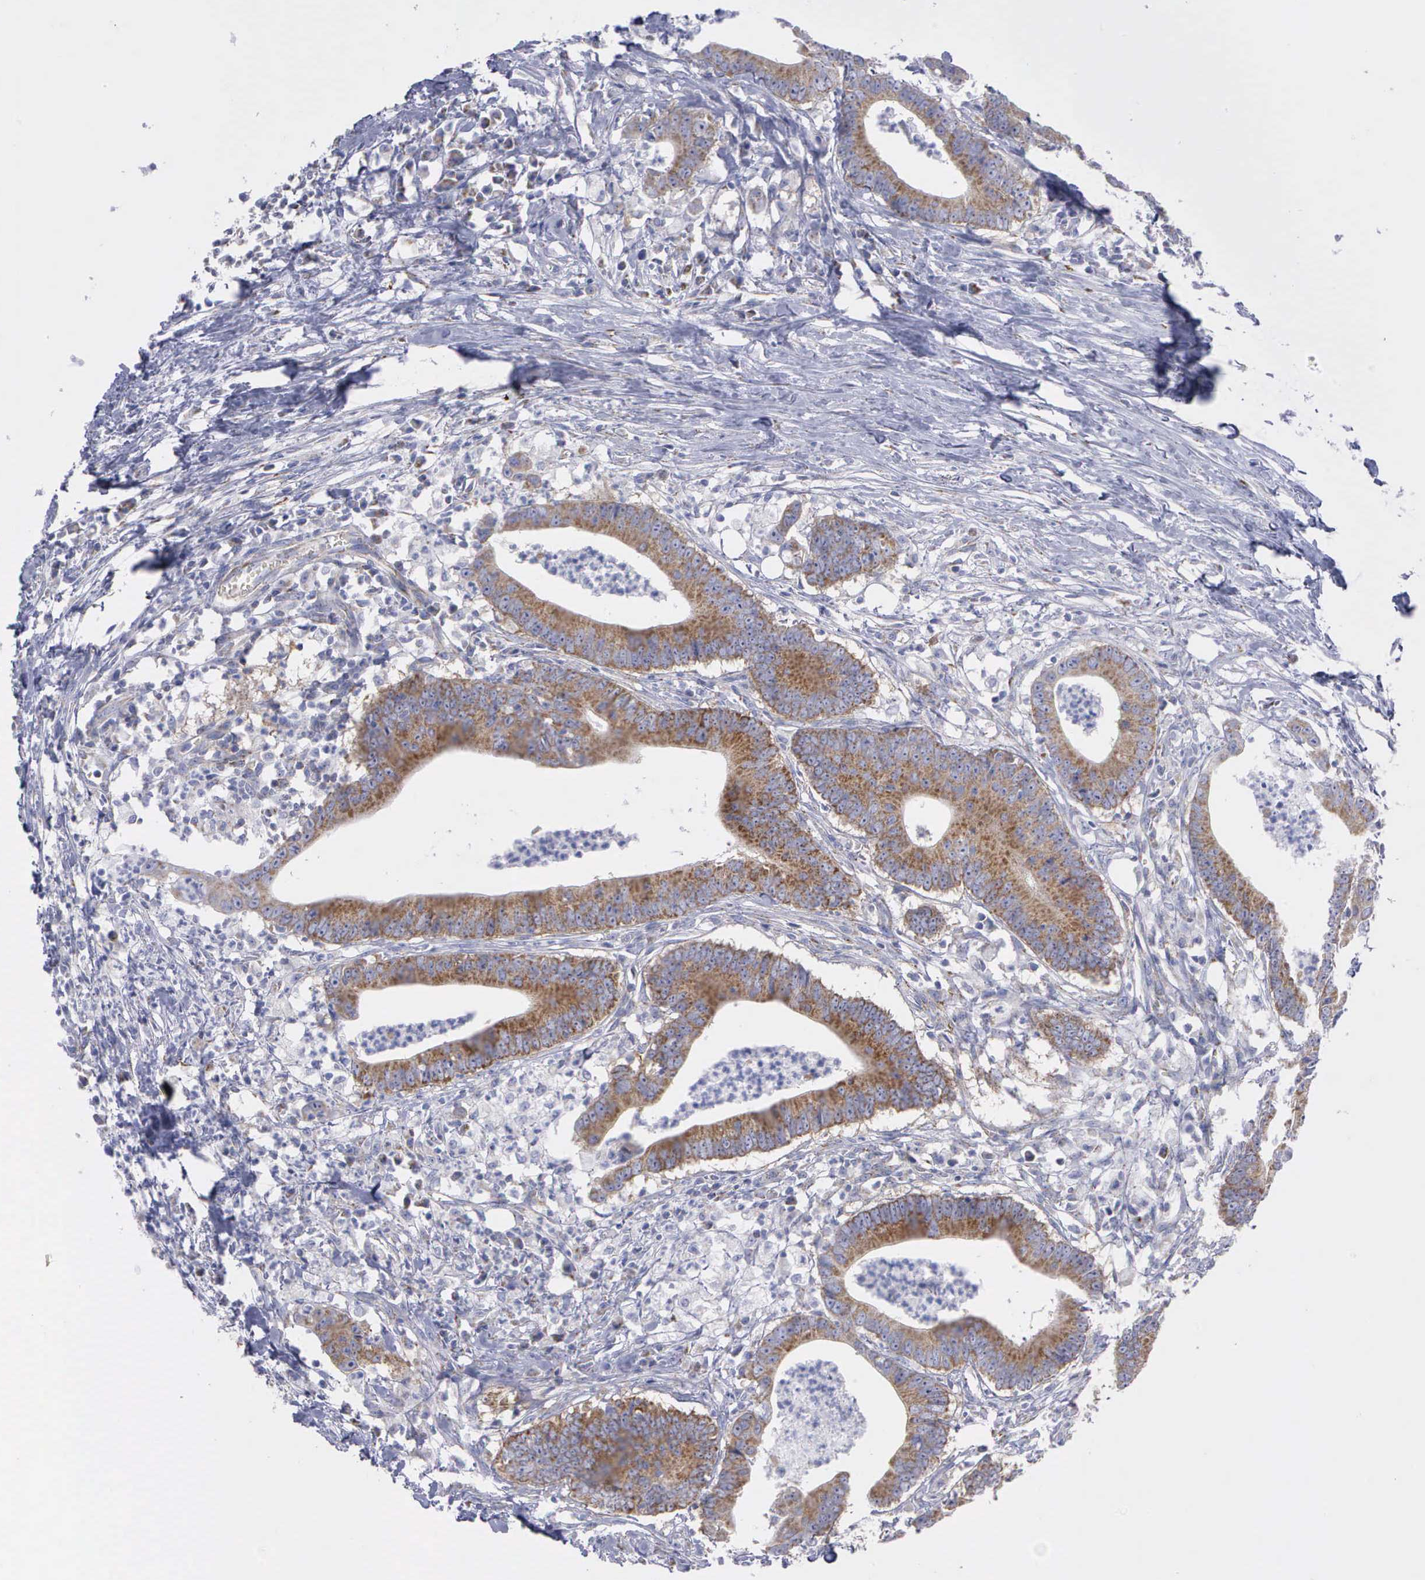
{"staining": {"intensity": "moderate", "quantity": ">75%", "location": "cytoplasmic/membranous"}, "tissue": "colorectal cancer", "cell_type": "Tumor cells", "image_type": "cancer", "snomed": [{"axis": "morphology", "description": "Adenocarcinoma, NOS"}, {"axis": "topography", "description": "Colon"}], "caption": "Immunohistochemistry (IHC) (DAB (3,3'-diaminobenzidine)) staining of colorectal cancer displays moderate cytoplasmic/membranous protein positivity in approximately >75% of tumor cells.", "gene": "APOOL", "patient": {"sex": "male", "age": 55}}